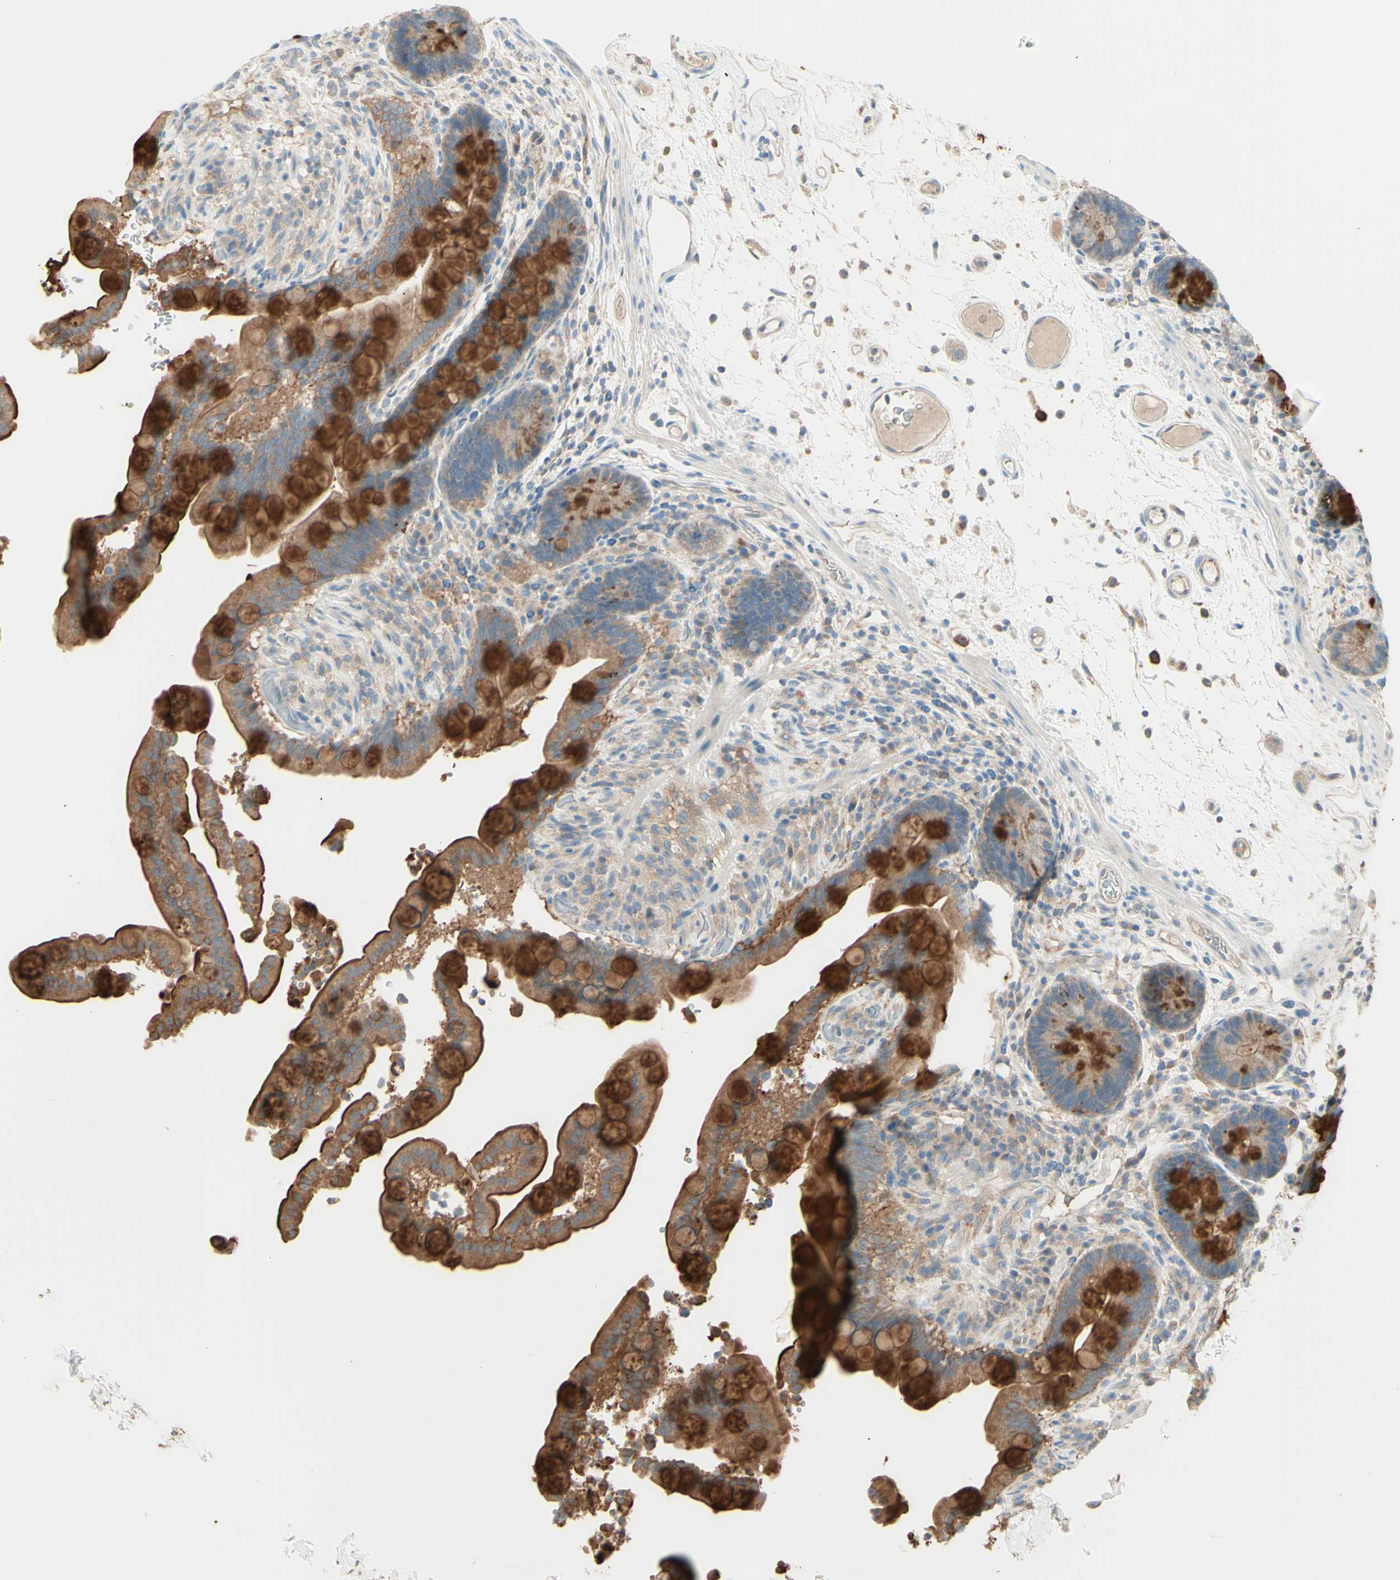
{"staining": {"intensity": "weak", "quantity": ">75%", "location": "cytoplasmic/membranous"}, "tissue": "colon", "cell_type": "Endothelial cells", "image_type": "normal", "snomed": [{"axis": "morphology", "description": "Normal tissue, NOS"}, {"axis": "topography", "description": "Colon"}], "caption": "This is an image of immunohistochemistry (IHC) staining of normal colon, which shows weak positivity in the cytoplasmic/membranous of endothelial cells.", "gene": "MTM1", "patient": {"sex": "male", "age": 73}}